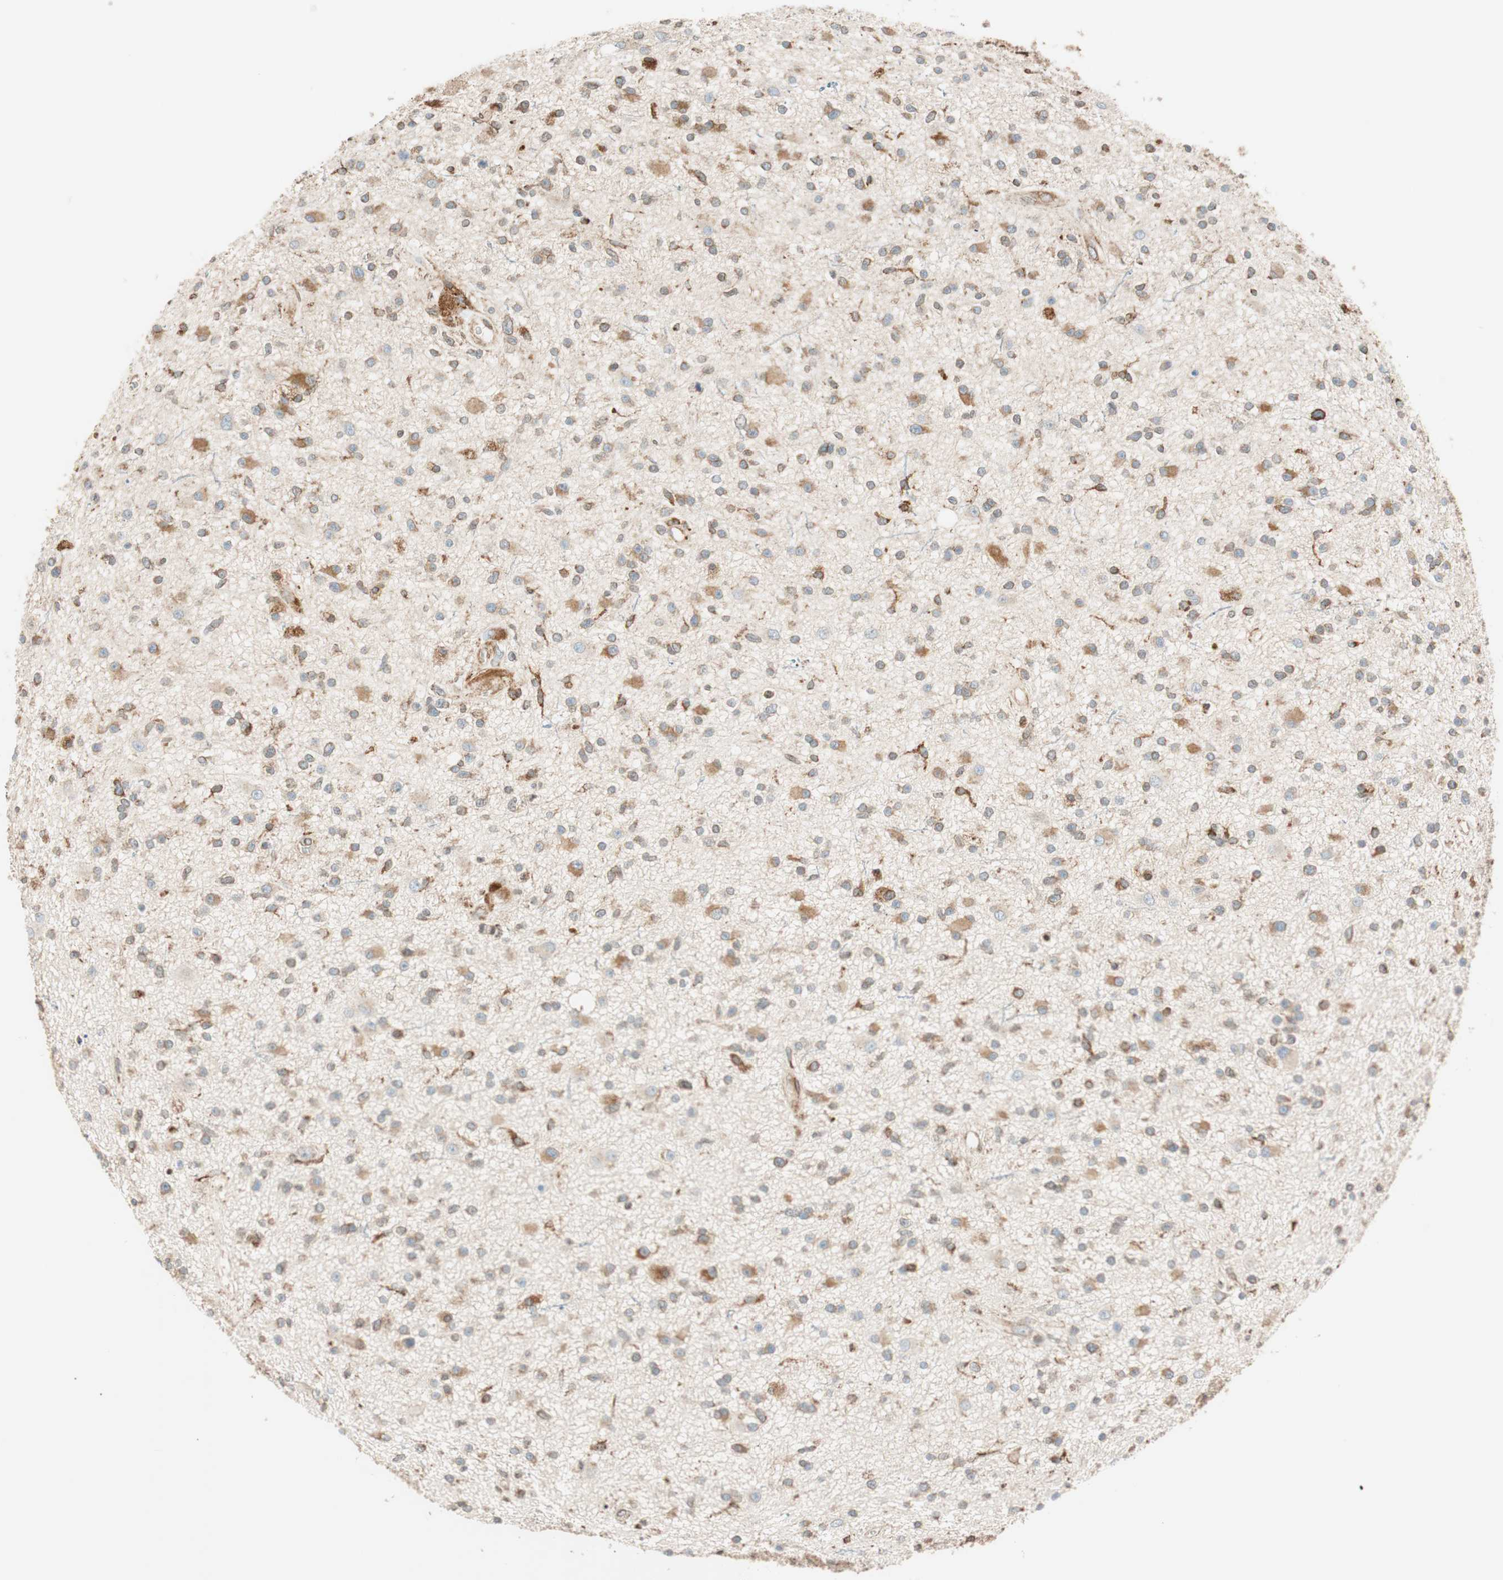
{"staining": {"intensity": "moderate", "quantity": "25%-75%", "location": "cytoplasmic/membranous"}, "tissue": "glioma", "cell_type": "Tumor cells", "image_type": "cancer", "snomed": [{"axis": "morphology", "description": "Glioma, malignant, High grade"}, {"axis": "topography", "description": "Brain"}], "caption": "Immunohistochemical staining of malignant high-grade glioma demonstrates medium levels of moderate cytoplasmic/membranous protein positivity in about 25%-75% of tumor cells.", "gene": "PRKCSH", "patient": {"sex": "male", "age": 33}}